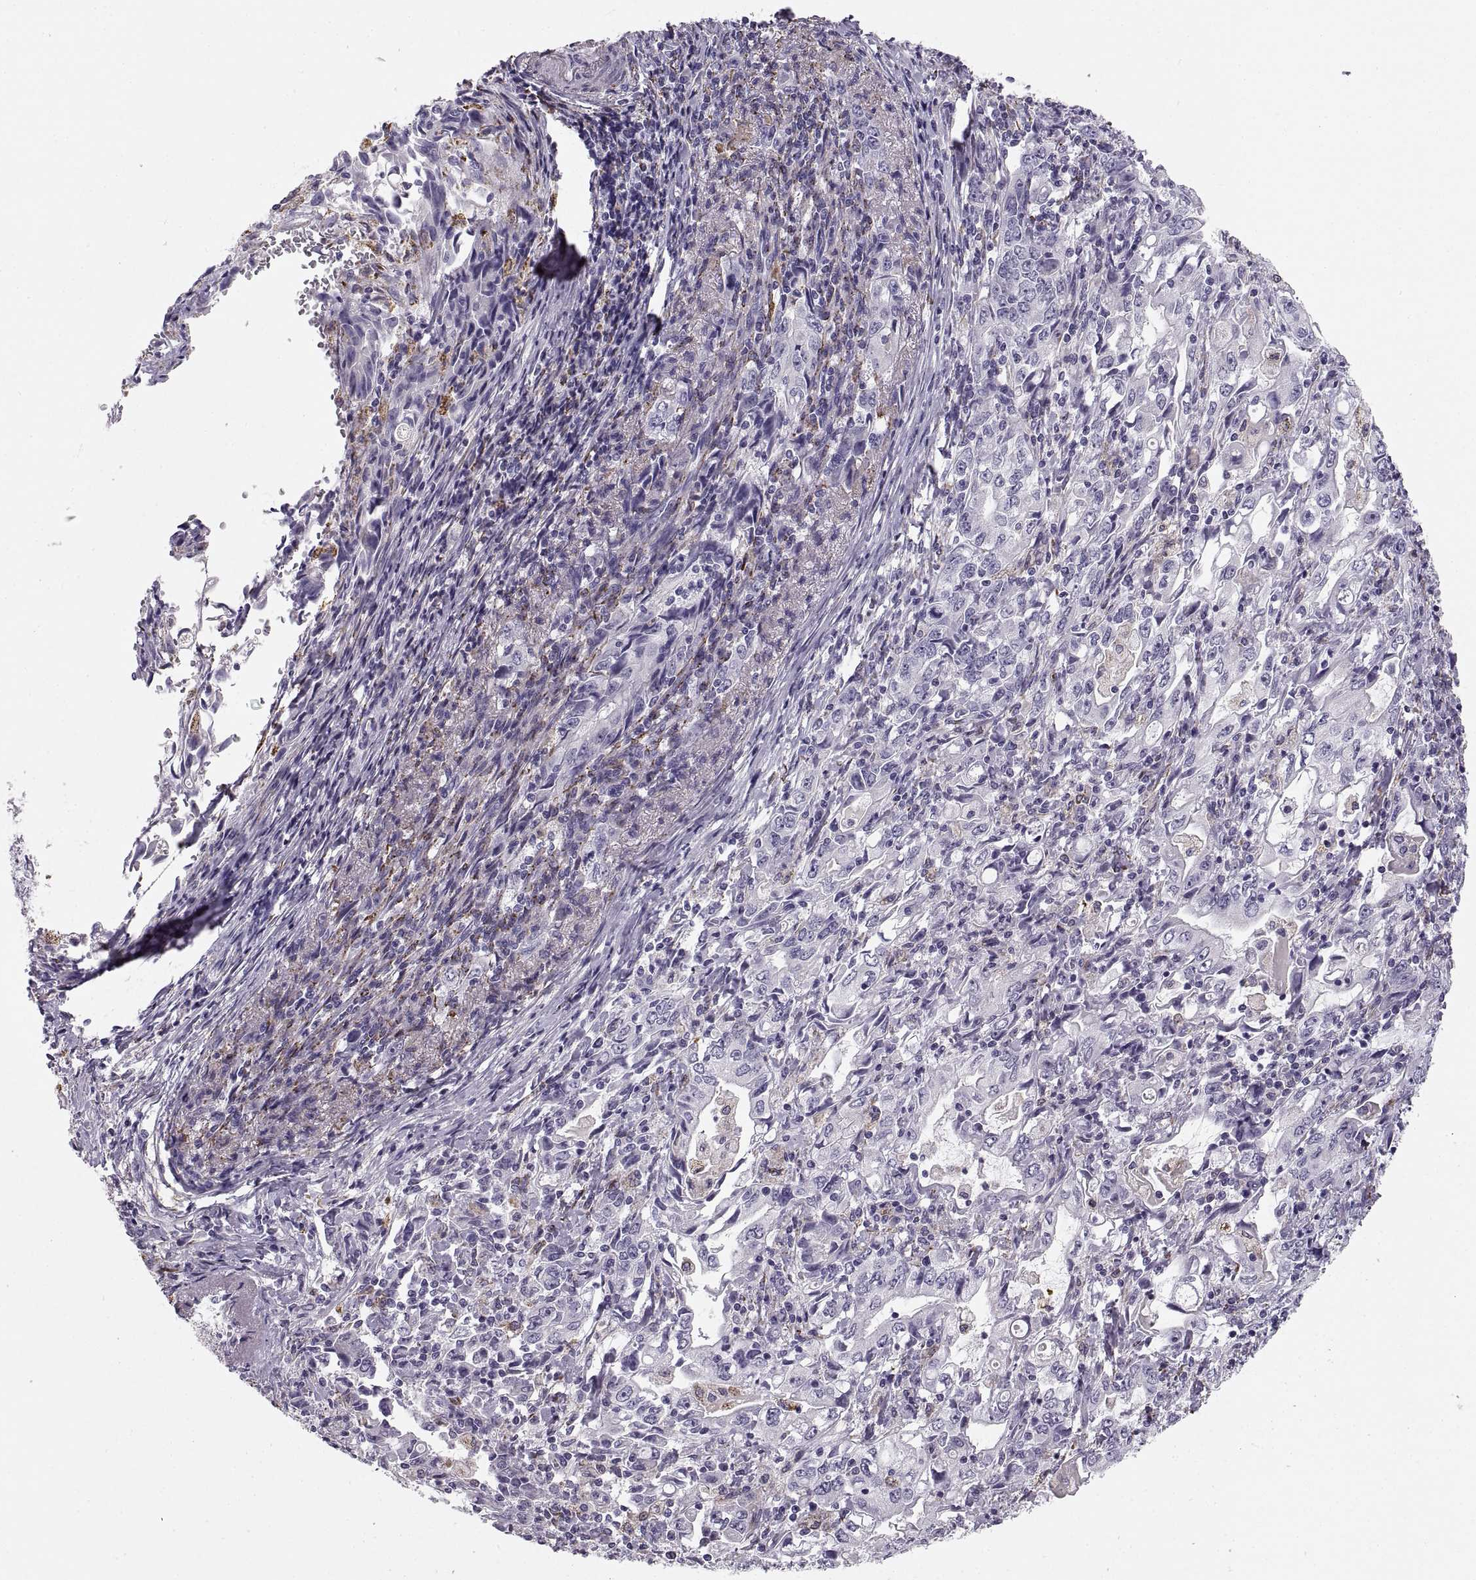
{"staining": {"intensity": "negative", "quantity": "none", "location": "none"}, "tissue": "stomach cancer", "cell_type": "Tumor cells", "image_type": "cancer", "snomed": [{"axis": "morphology", "description": "Adenocarcinoma, NOS"}, {"axis": "topography", "description": "Stomach, lower"}], "caption": "DAB (3,3'-diaminobenzidine) immunohistochemical staining of human stomach adenocarcinoma reveals no significant expression in tumor cells.", "gene": "COL9A3", "patient": {"sex": "female", "age": 72}}